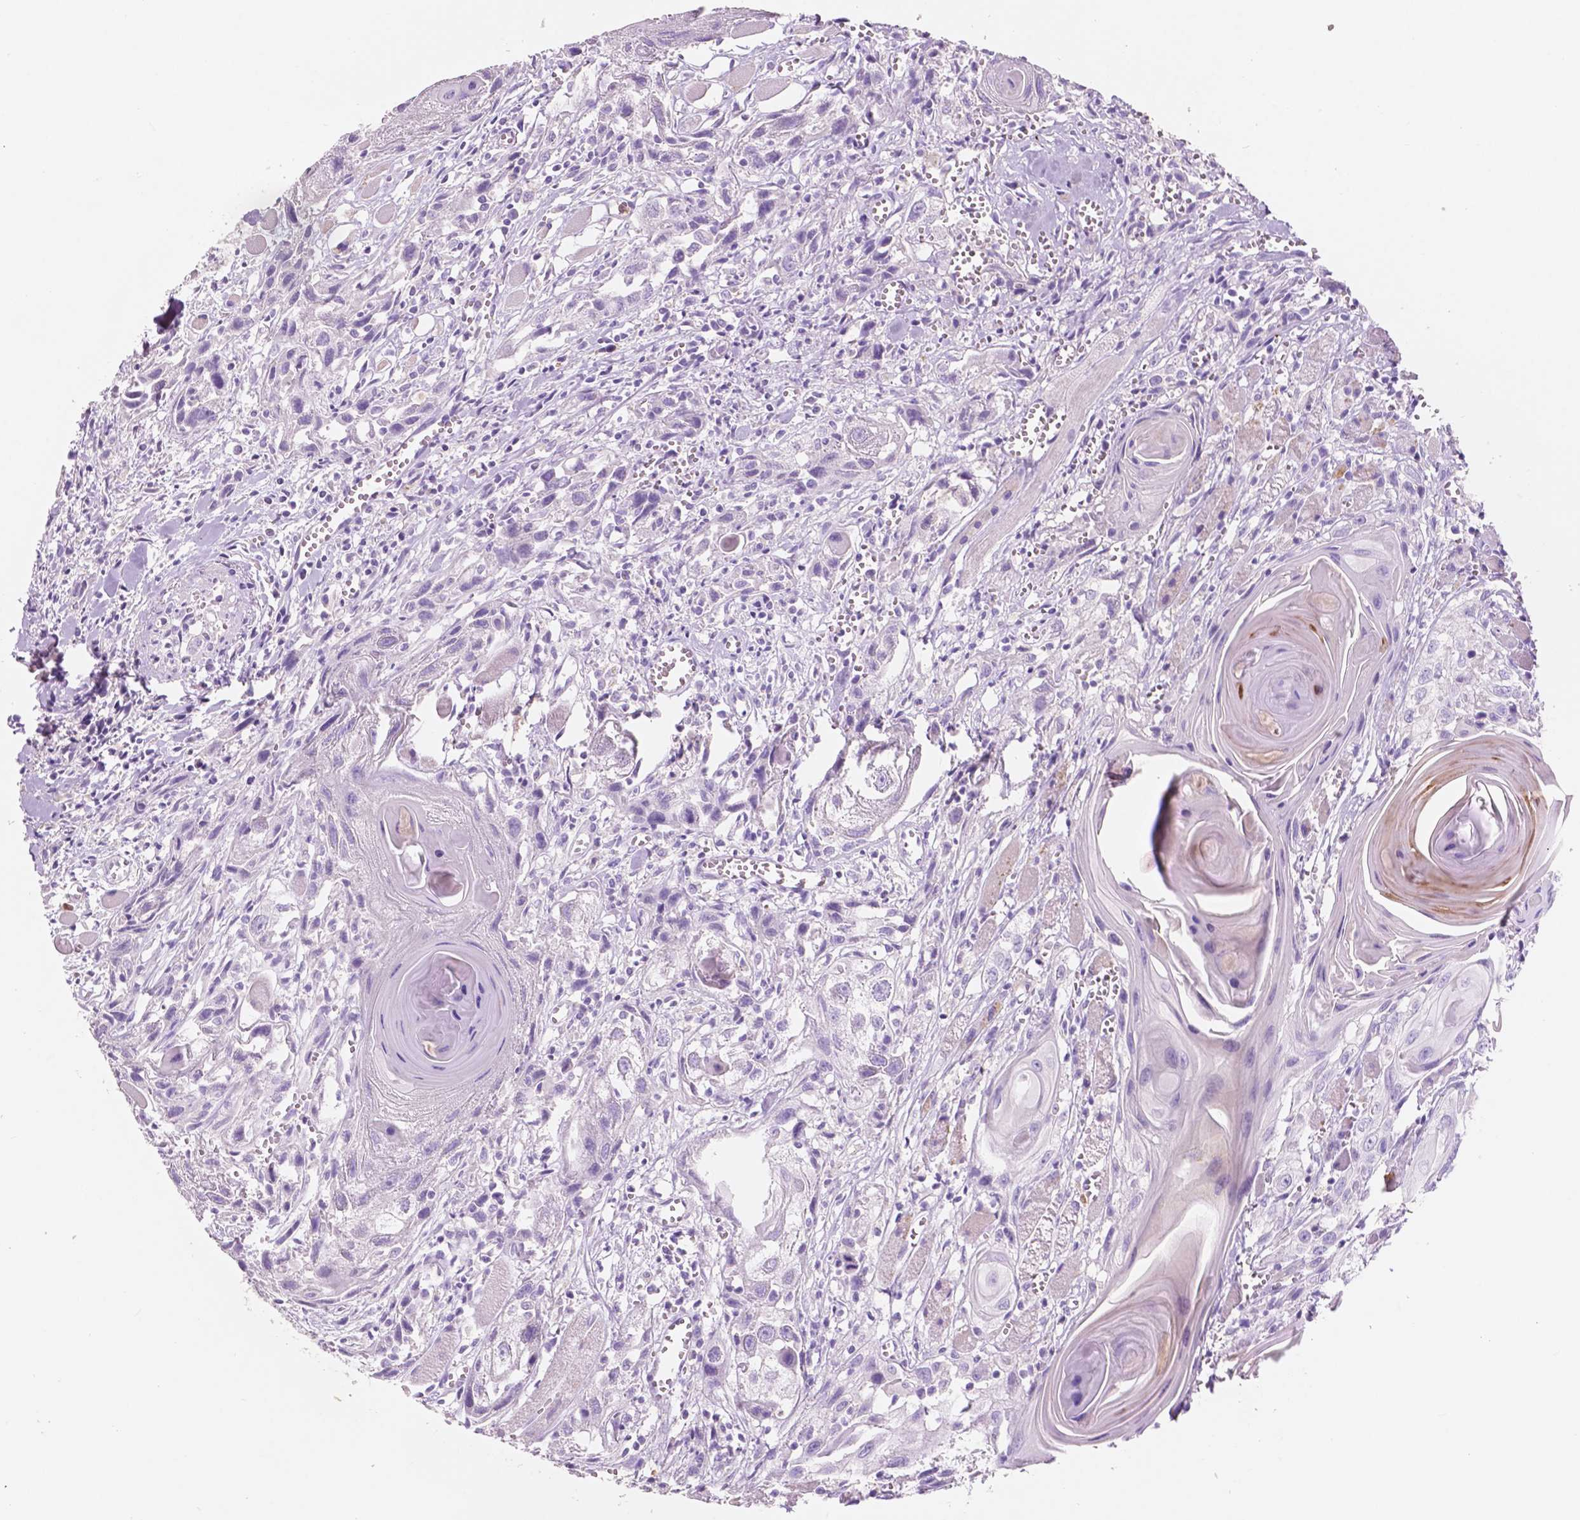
{"staining": {"intensity": "negative", "quantity": "none", "location": "none"}, "tissue": "head and neck cancer", "cell_type": "Tumor cells", "image_type": "cancer", "snomed": [{"axis": "morphology", "description": "Squamous cell carcinoma, NOS"}, {"axis": "topography", "description": "Head-Neck"}], "caption": "This is a image of immunohistochemistry staining of head and neck squamous cell carcinoma, which shows no staining in tumor cells.", "gene": "CUZD1", "patient": {"sex": "female", "age": 80}}